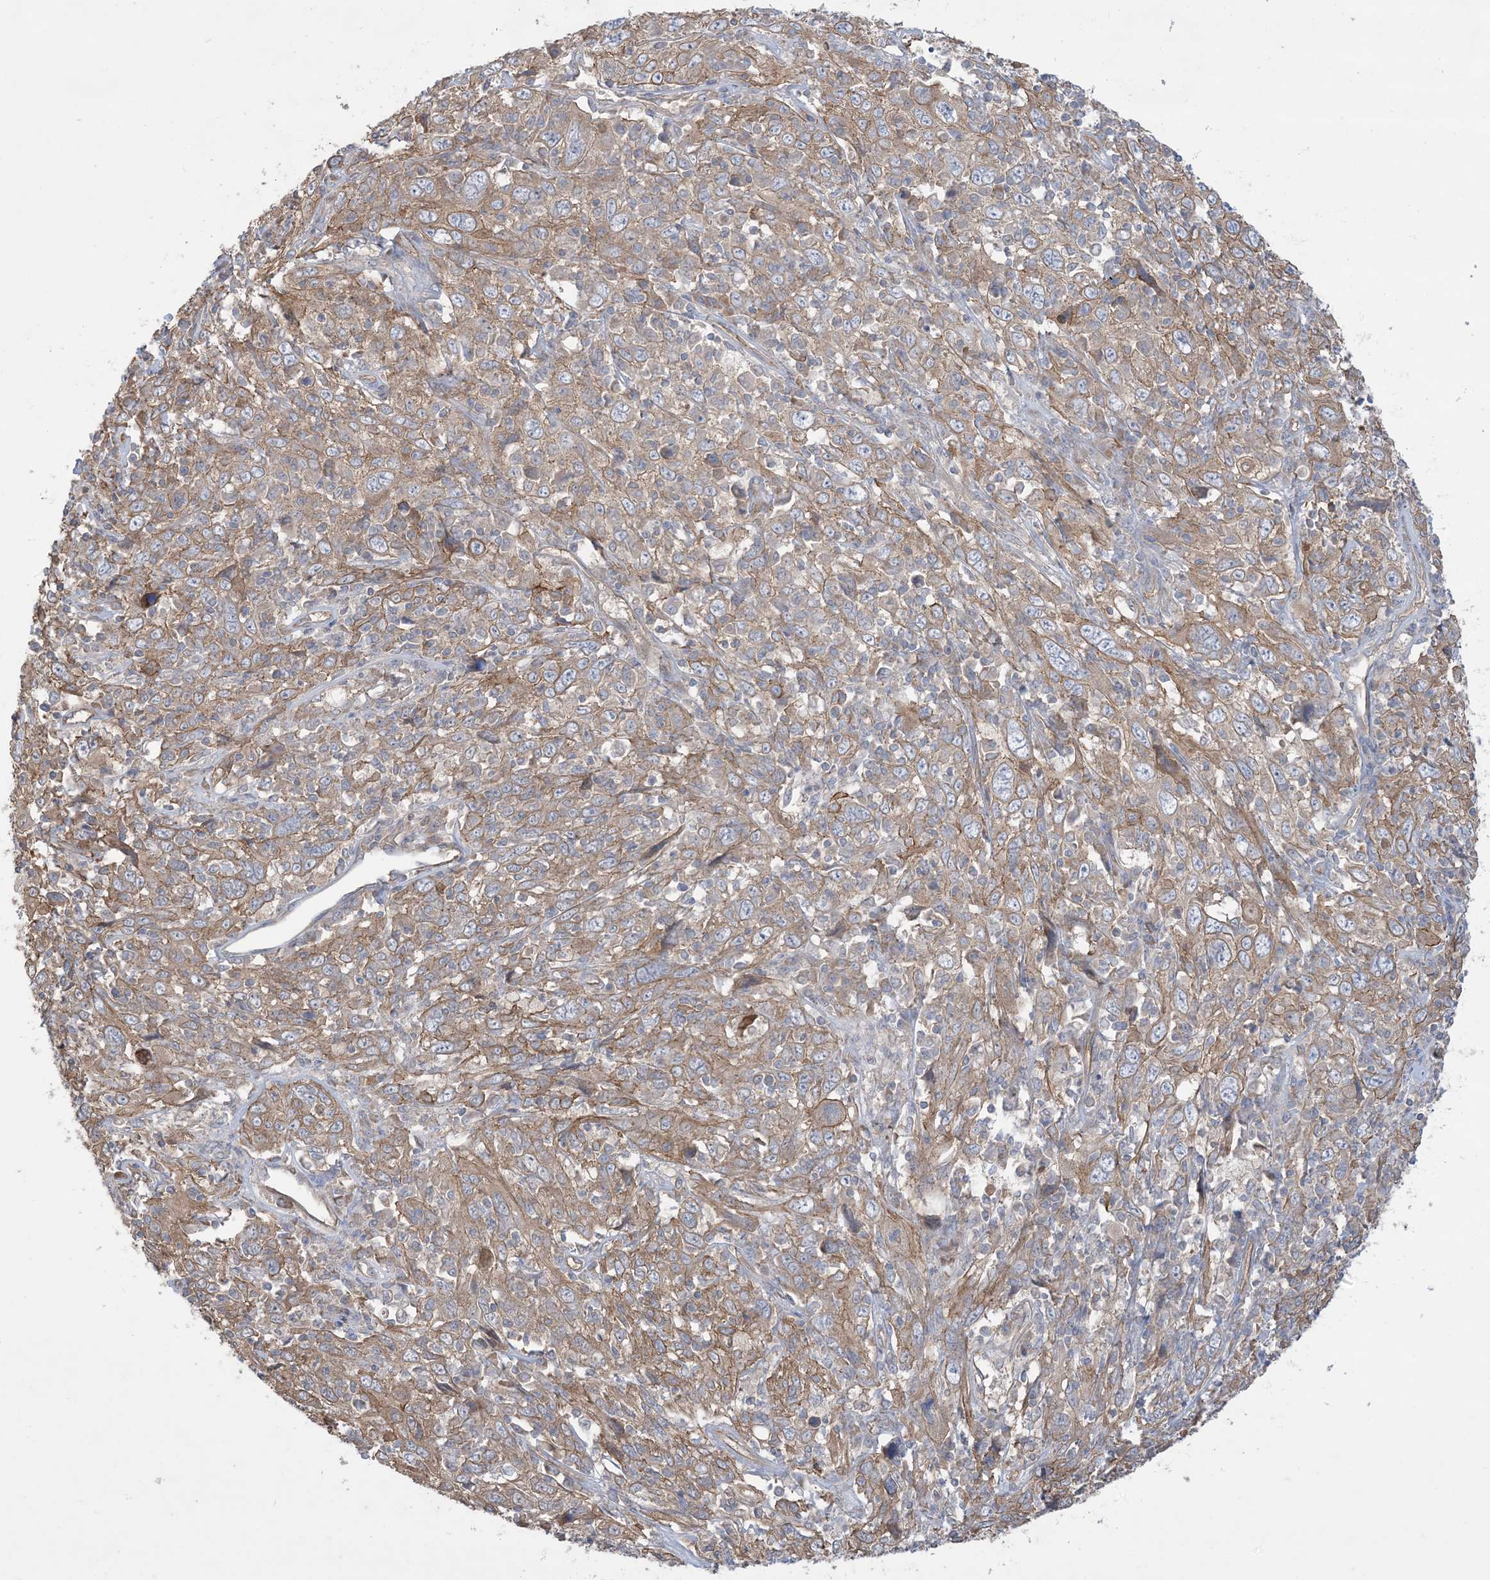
{"staining": {"intensity": "moderate", "quantity": ">75%", "location": "cytoplasmic/membranous"}, "tissue": "cervical cancer", "cell_type": "Tumor cells", "image_type": "cancer", "snomed": [{"axis": "morphology", "description": "Squamous cell carcinoma, NOS"}, {"axis": "topography", "description": "Cervix"}], "caption": "High-power microscopy captured an IHC image of cervical cancer, revealing moderate cytoplasmic/membranous expression in approximately >75% of tumor cells.", "gene": "CCNY", "patient": {"sex": "female", "age": 46}}